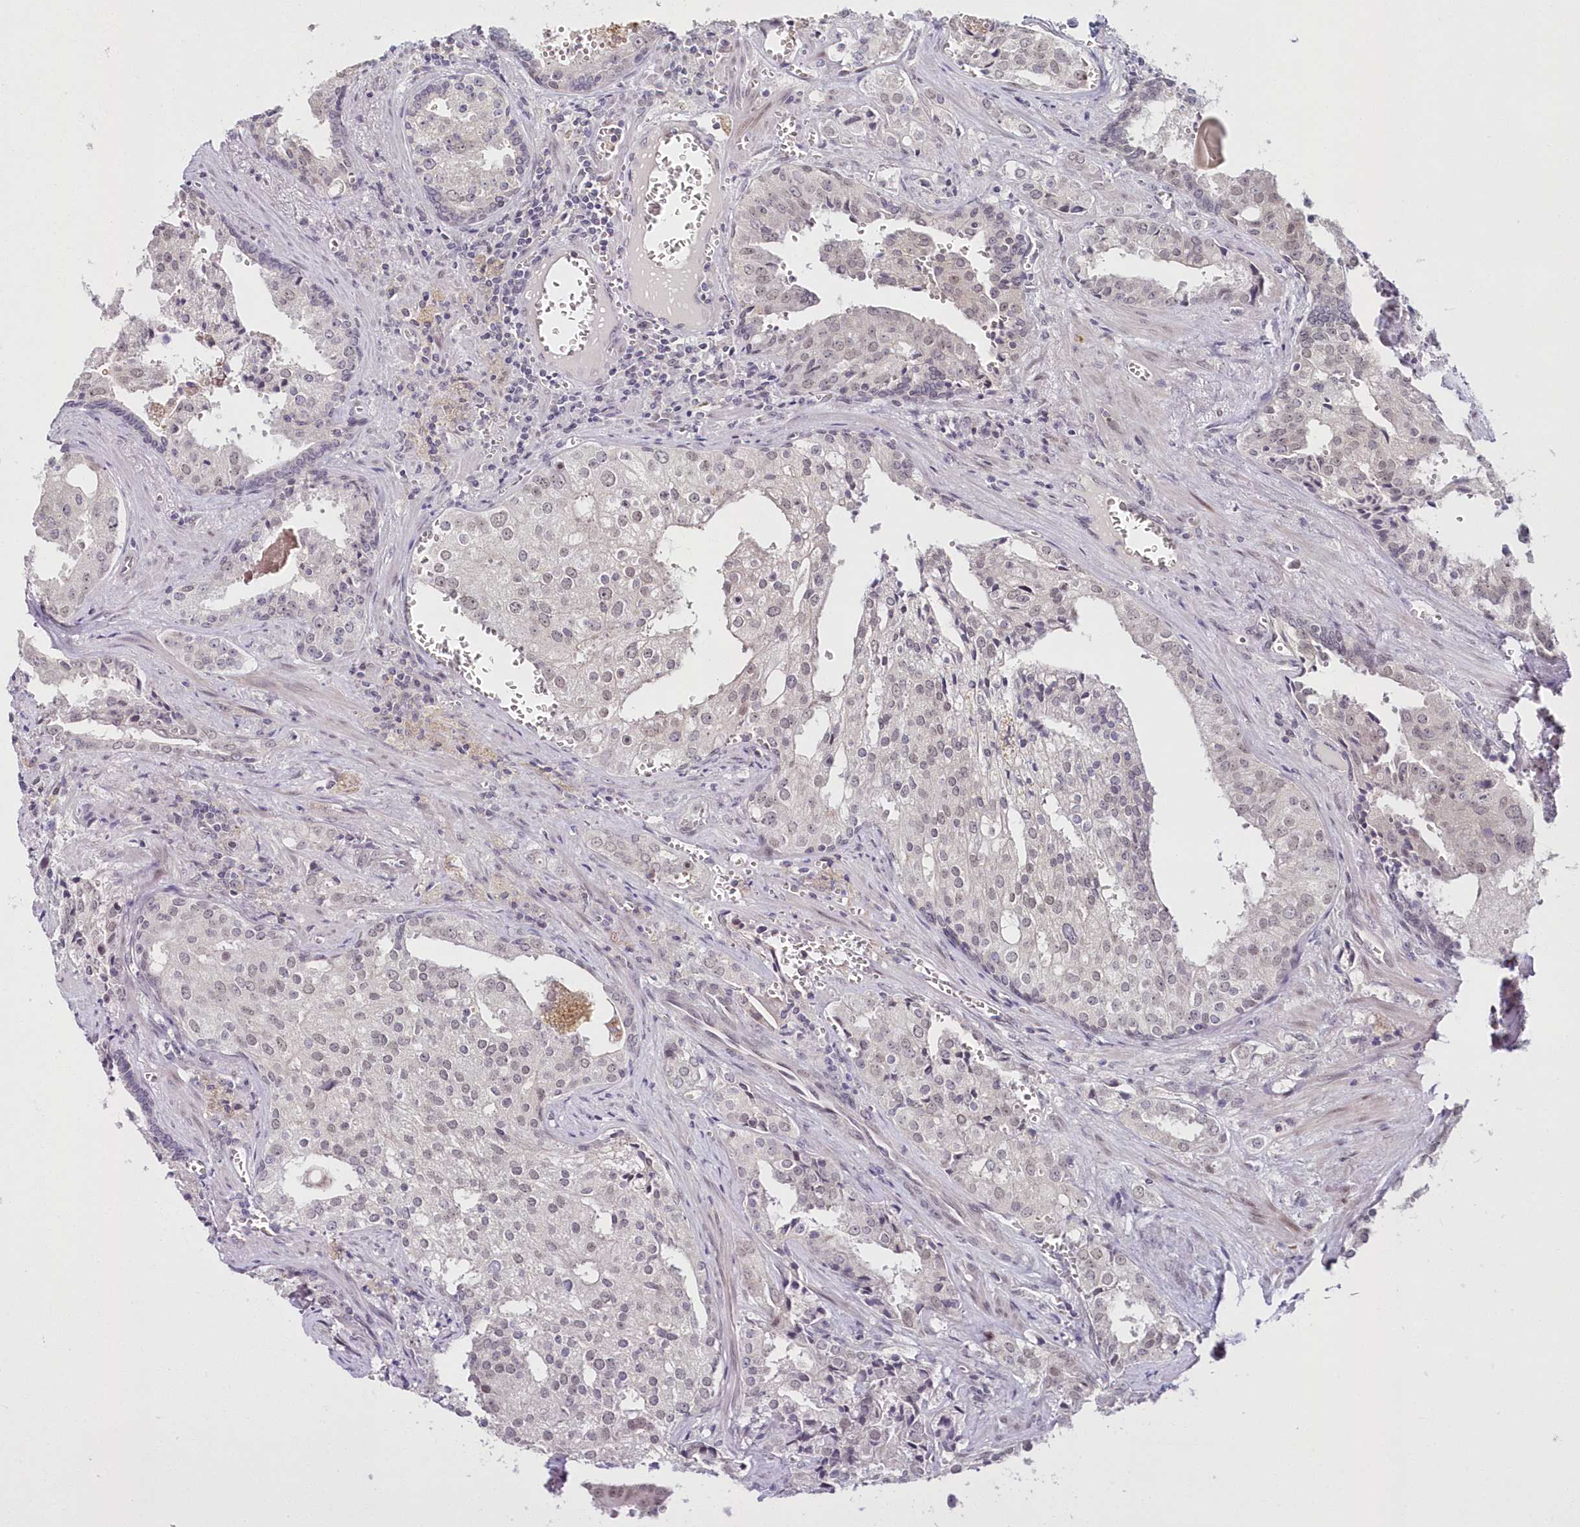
{"staining": {"intensity": "weak", "quantity": "<25%", "location": "nuclear"}, "tissue": "prostate cancer", "cell_type": "Tumor cells", "image_type": "cancer", "snomed": [{"axis": "morphology", "description": "Adenocarcinoma, High grade"}, {"axis": "topography", "description": "Prostate"}], "caption": "Immunohistochemistry histopathology image of human prostate cancer (high-grade adenocarcinoma) stained for a protein (brown), which reveals no staining in tumor cells.", "gene": "HYCC2", "patient": {"sex": "male", "age": 68}}